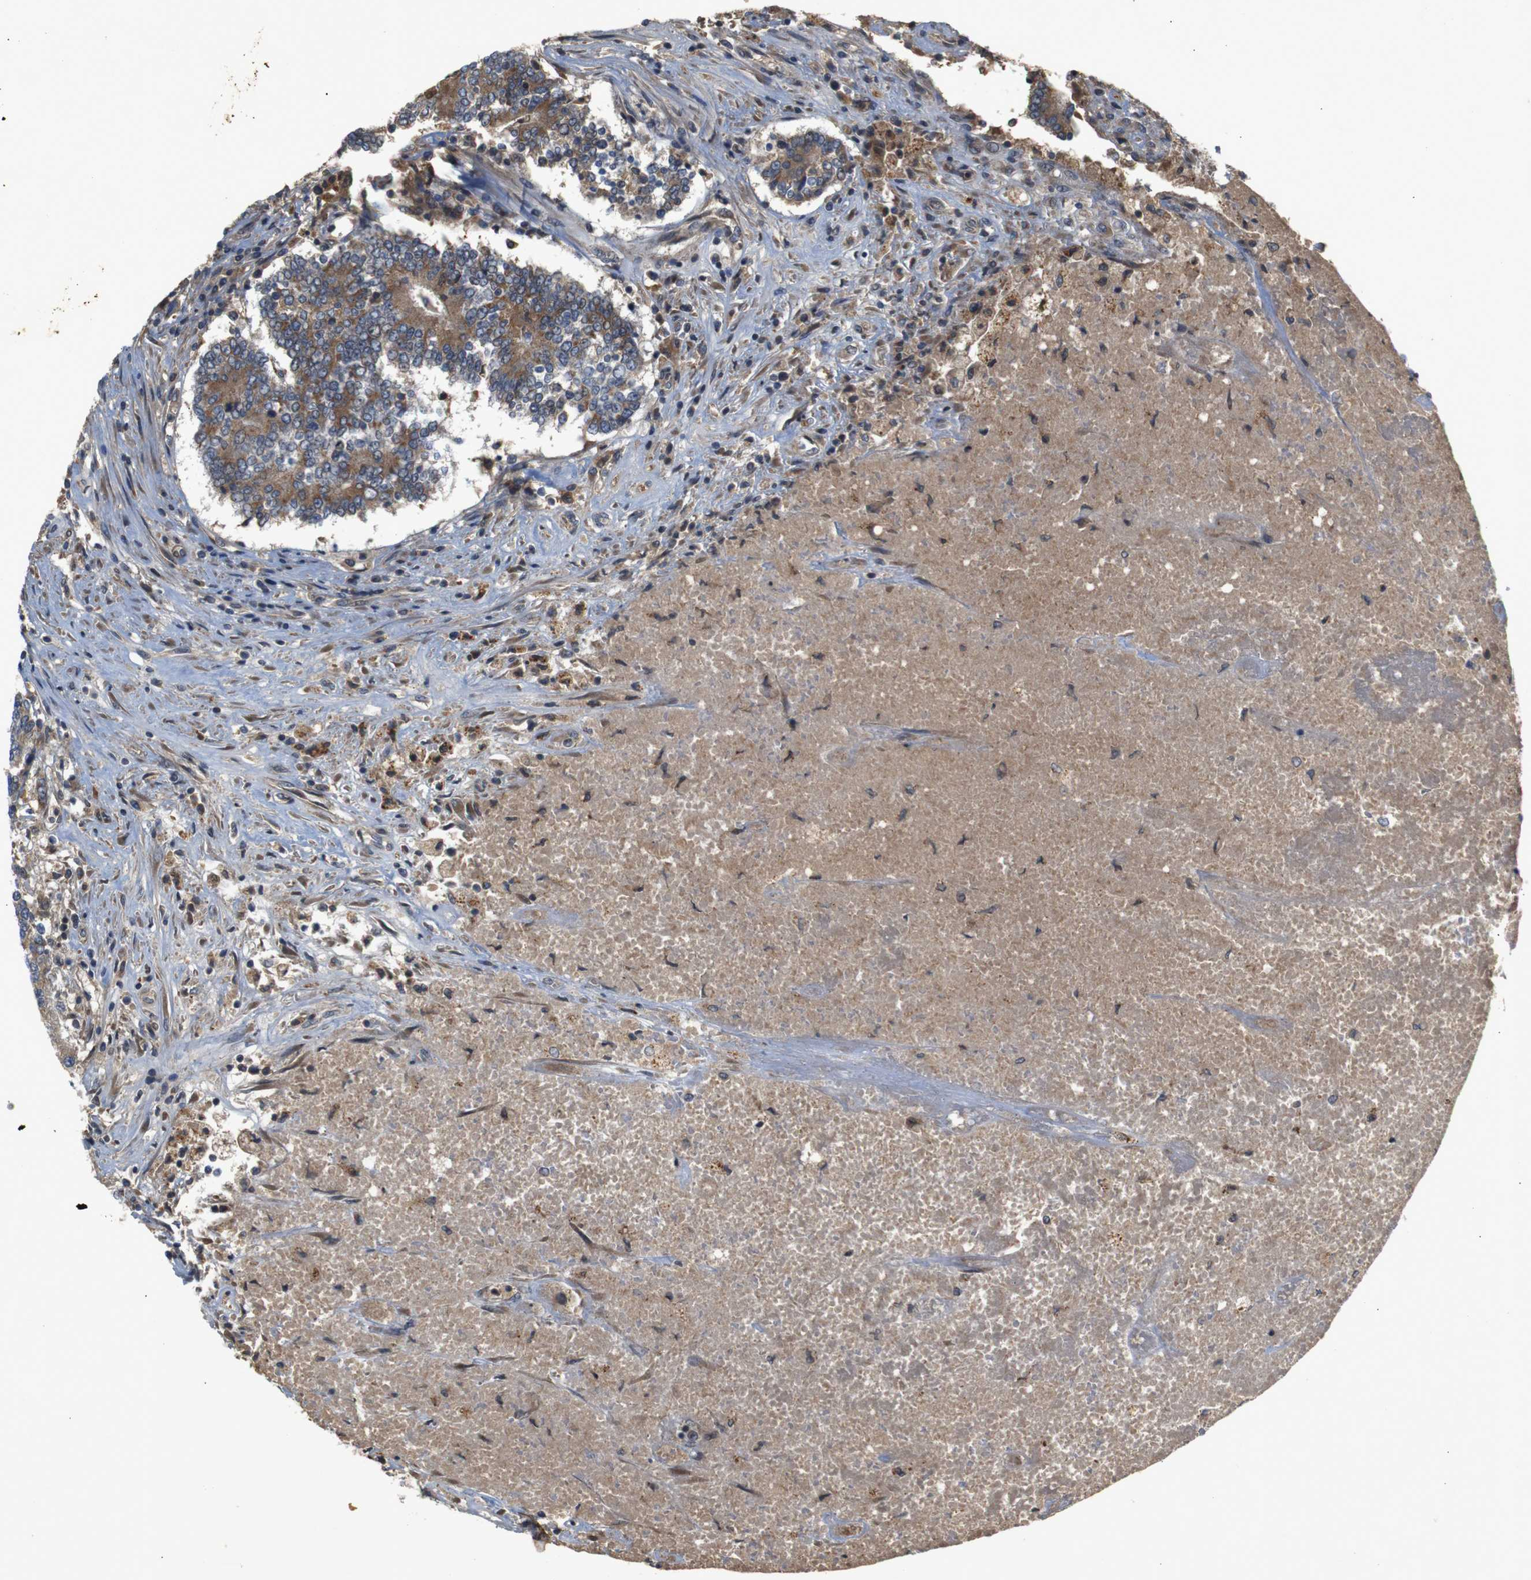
{"staining": {"intensity": "moderate", "quantity": ">75%", "location": "cytoplasmic/membranous"}, "tissue": "prostate cancer", "cell_type": "Tumor cells", "image_type": "cancer", "snomed": [{"axis": "morphology", "description": "Normal tissue, NOS"}, {"axis": "morphology", "description": "Adenocarcinoma, High grade"}, {"axis": "topography", "description": "Prostate"}, {"axis": "topography", "description": "Seminal veicle"}], "caption": "Immunohistochemistry (IHC) photomicrograph of neoplastic tissue: human prostate cancer (high-grade adenocarcinoma) stained using IHC reveals medium levels of moderate protein expression localized specifically in the cytoplasmic/membranous of tumor cells, appearing as a cytoplasmic/membranous brown color.", "gene": "PTPN1", "patient": {"sex": "male", "age": 55}}